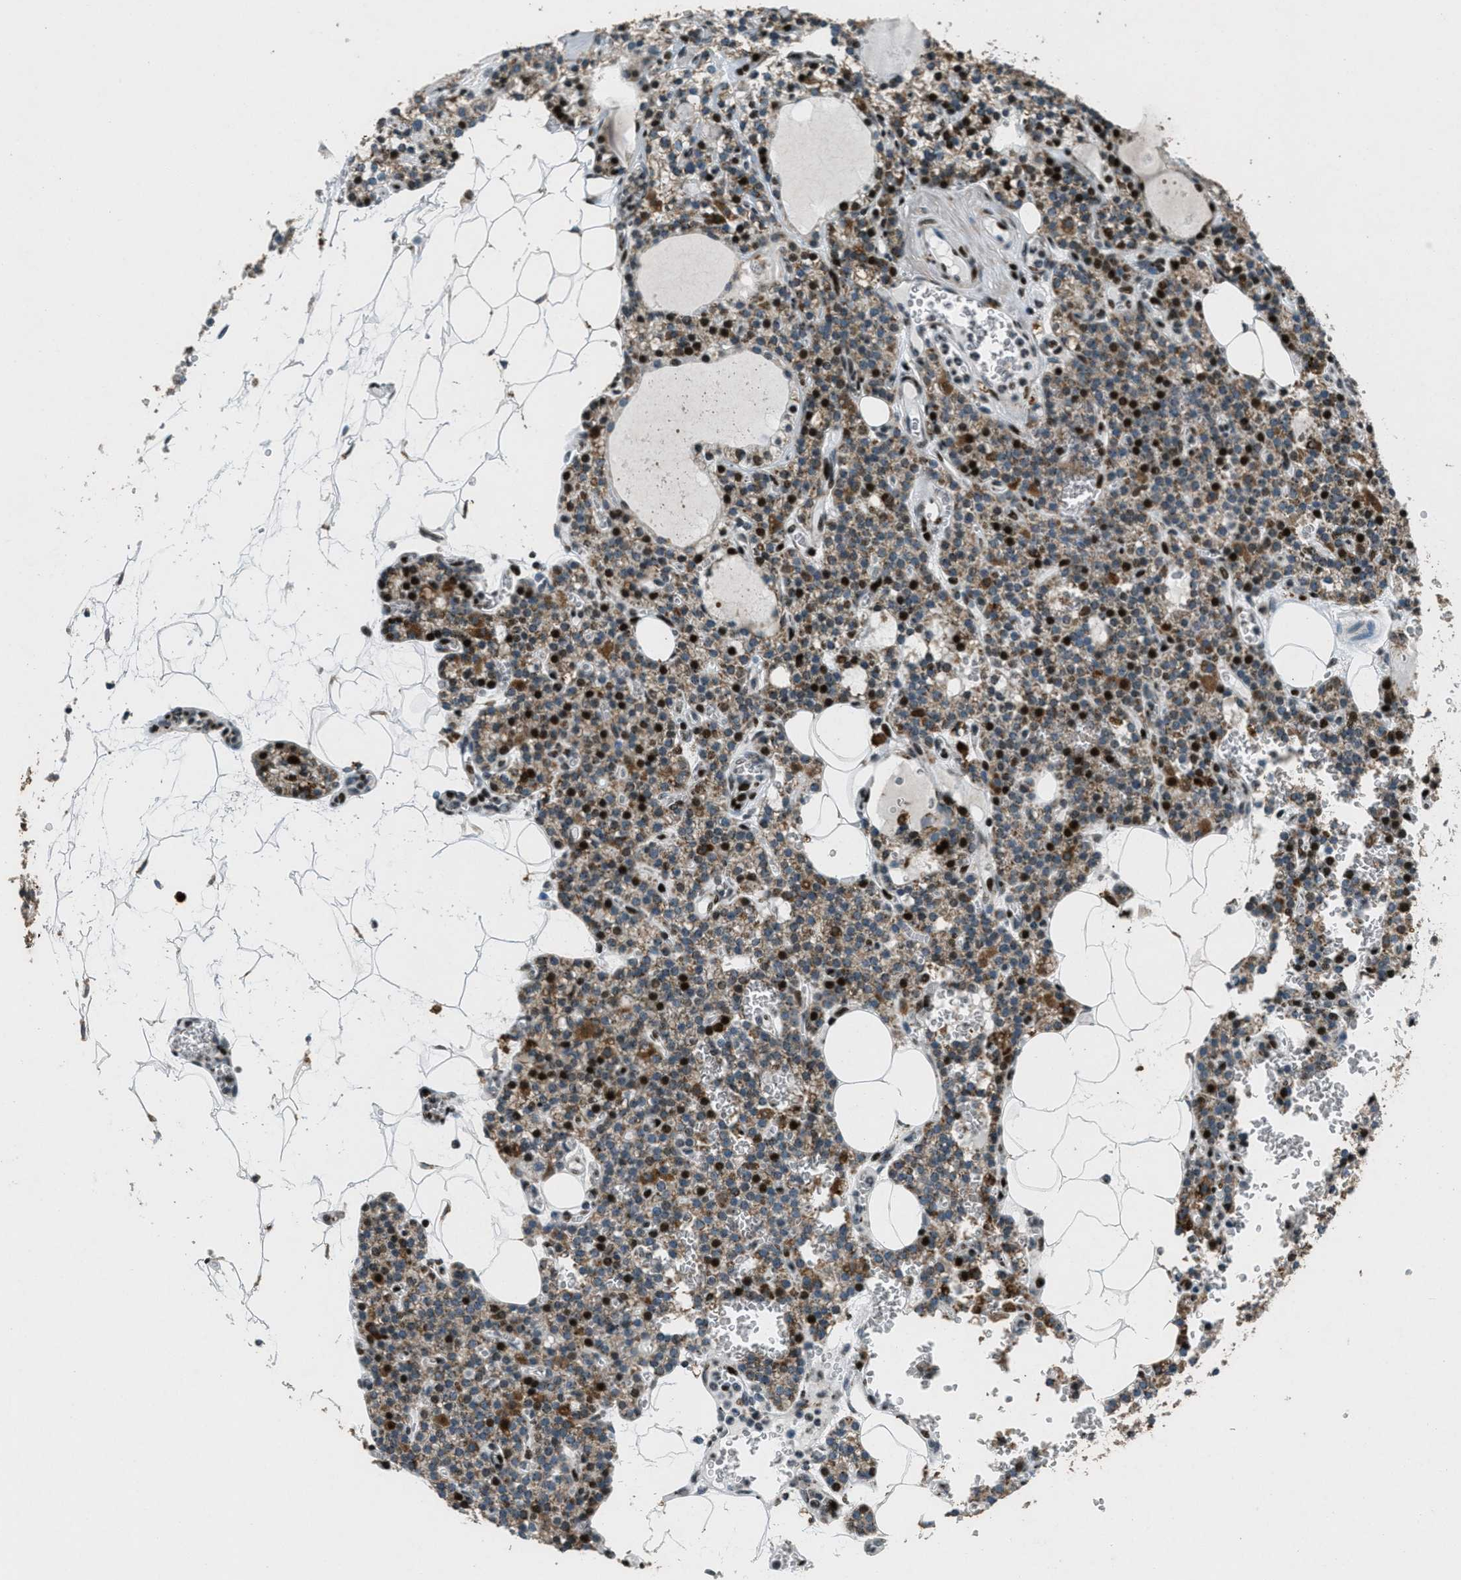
{"staining": {"intensity": "strong", "quantity": "25%-75%", "location": "cytoplasmic/membranous,nuclear"}, "tissue": "parathyroid gland", "cell_type": "Glandular cells", "image_type": "normal", "snomed": [{"axis": "morphology", "description": "Normal tissue, NOS"}, {"axis": "morphology", "description": "Adenoma, NOS"}, {"axis": "topography", "description": "Parathyroid gland"}], "caption": "Strong cytoplasmic/membranous,nuclear expression for a protein is present in about 25%-75% of glandular cells of unremarkable parathyroid gland using immunohistochemistry.", "gene": "GPC6", "patient": {"sex": "female", "age": 58}}